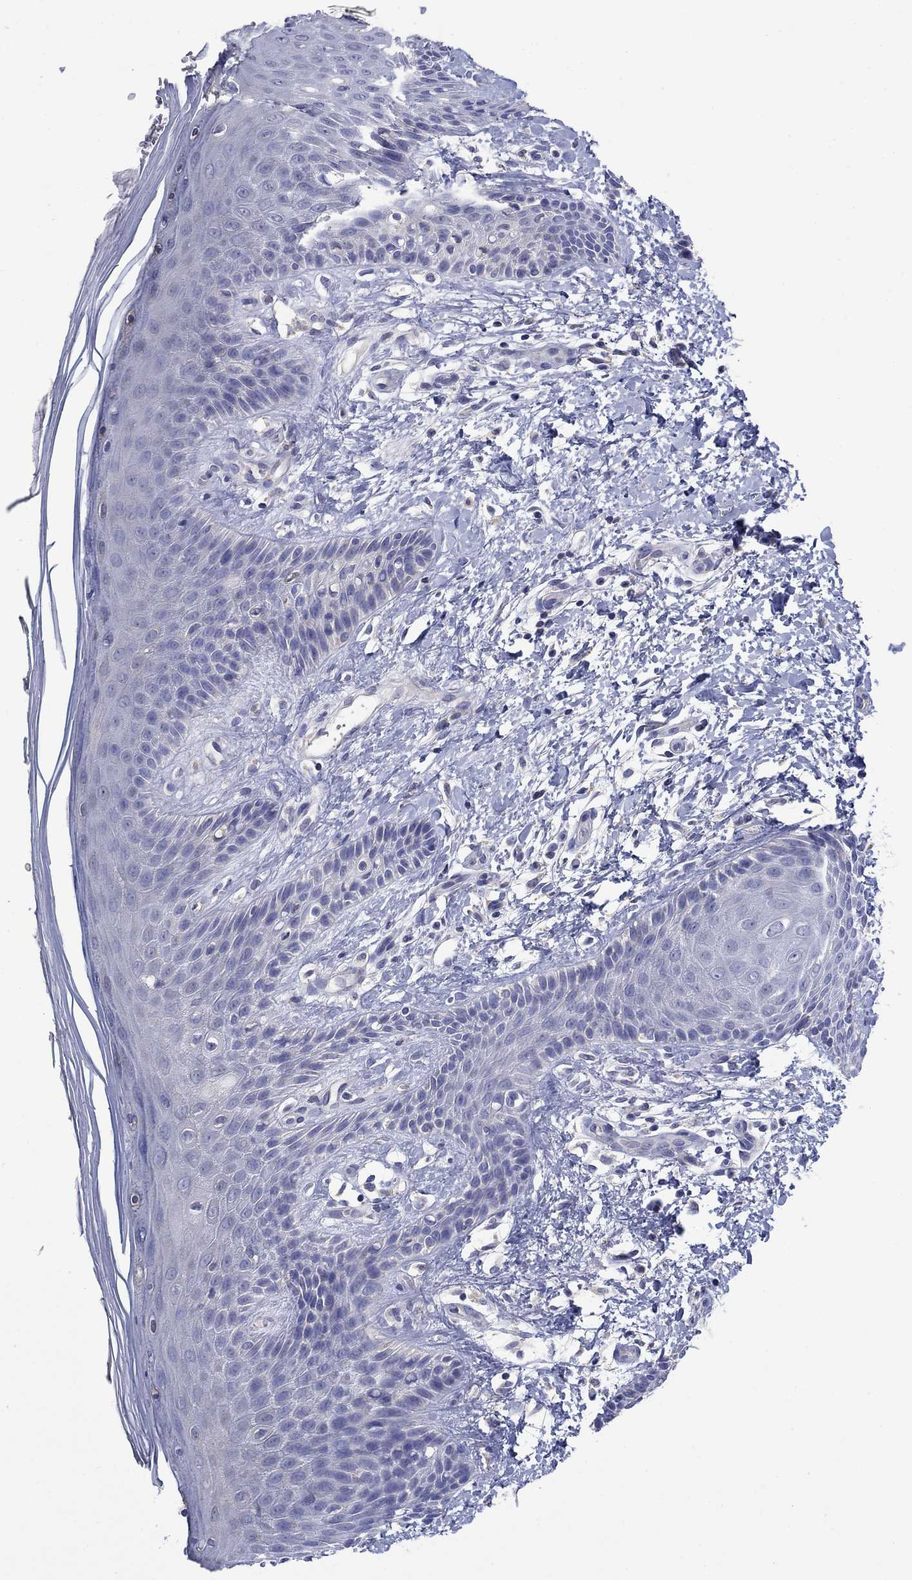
{"staining": {"intensity": "negative", "quantity": "none", "location": "none"}, "tissue": "skin", "cell_type": "Epidermal cells", "image_type": "normal", "snomed": [{"axis": "morphology", "description": "Normal tissue, NOS"}, {"axis": "topography", "description": "Anal"}], "caption": "Immunohistochemistry (IHC) micrograph of normal skin: human skin stained with DAB (3,3'-diaminobenzidine) demonstrates no significant protein expression in epidermal cells. (DAB (3,3'-diaminobenzidine) IHC visualized using brightfield microscopy, high magnification).", "gene": "CLVS1", "patient": {"sex": "male", "age": 36}}